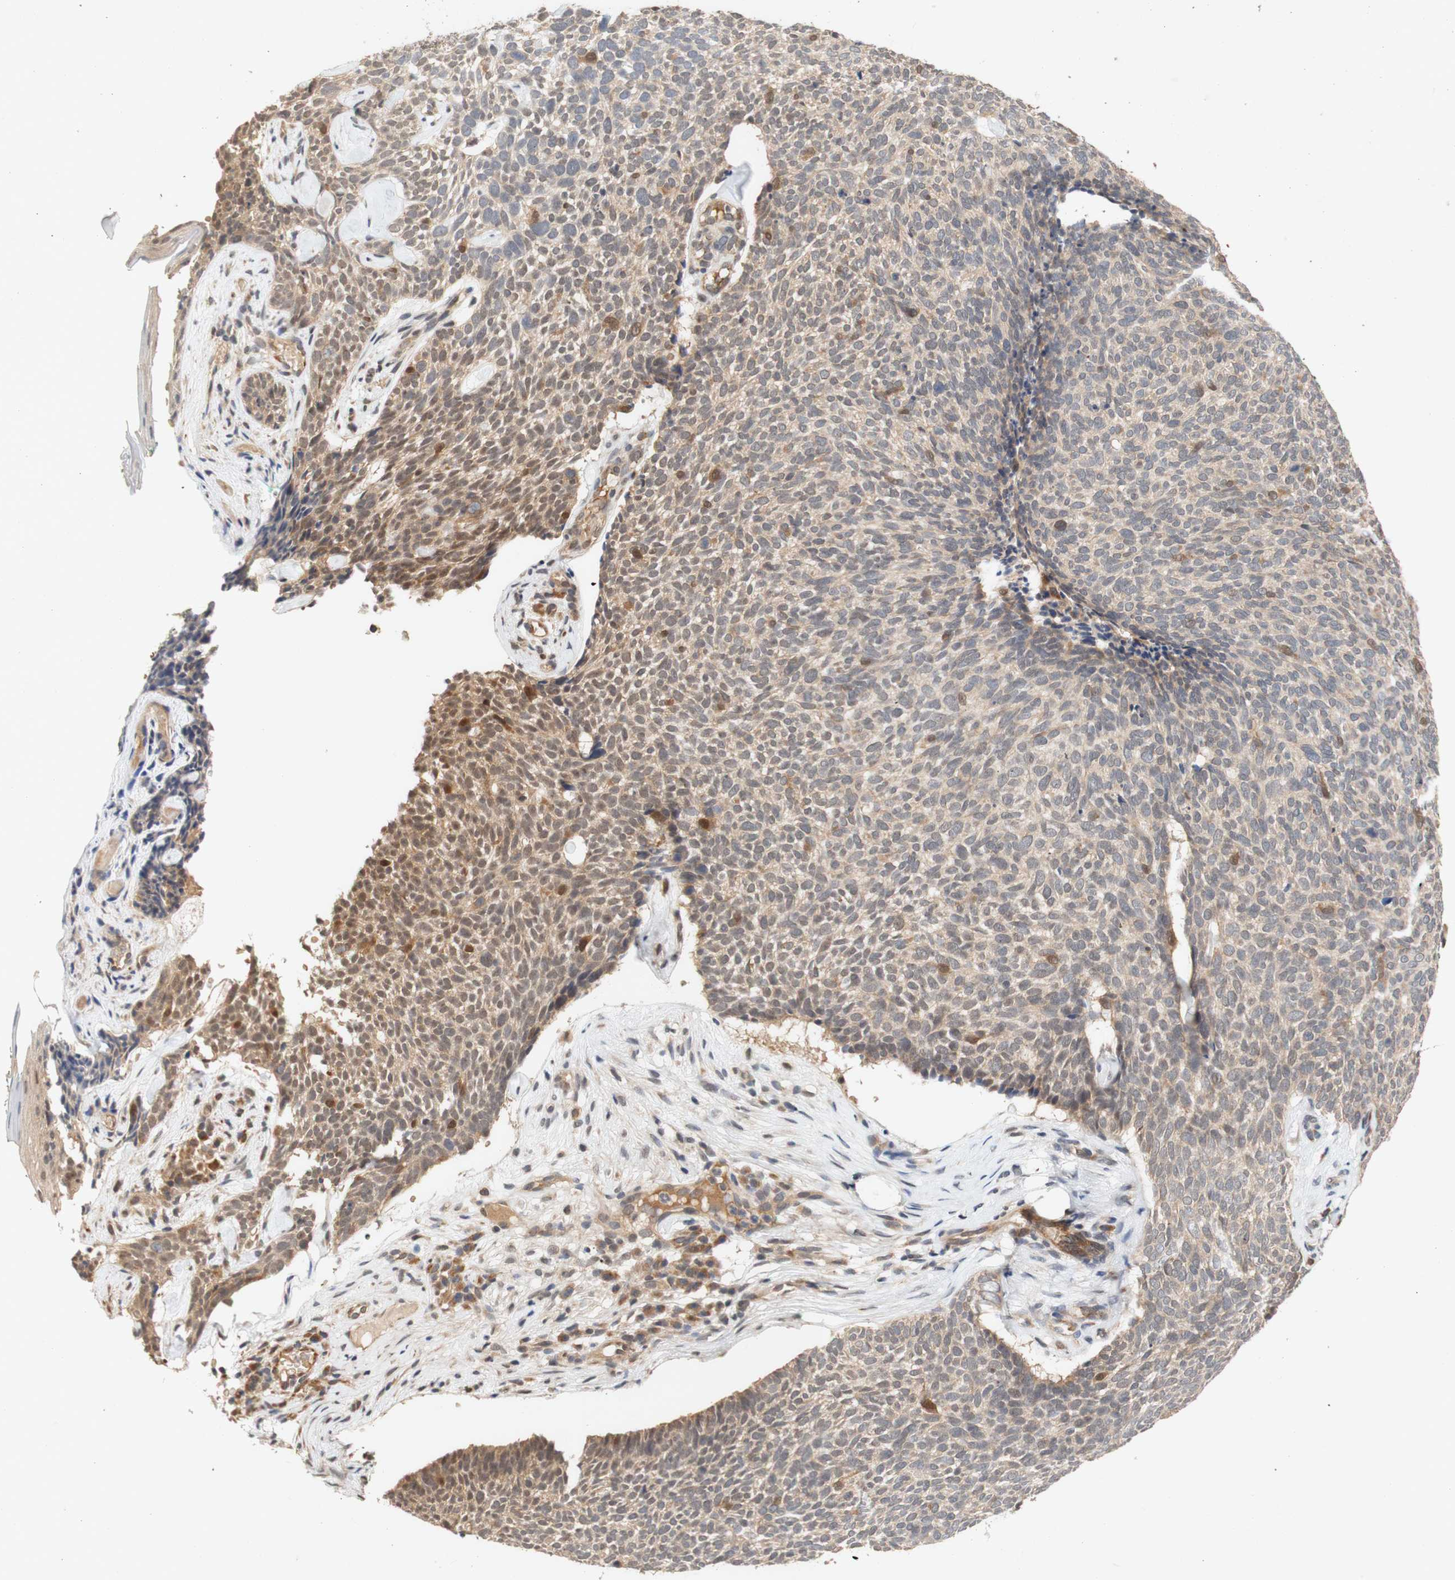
{"staining": {"intensity": "weak", "quantity": ">75%", "location": "cytoplasmic/membranous"}, "tissue": "skin cancer", "cell_type": "Tumor cells", "image_type": "cancer", "snomed": [{"axis": "morphology", "description": "Basal cell carcinoma"}, {"axis": "topography", "description": "Skin"}], "caption": "Protein analysis of skin basal cell carcinoma tissue shows weak cytoplasmic/membranous expression in approximately >75% of tumor cells.", "gene": "PIN1", "patient": {"sex": "female", "age": 84}}